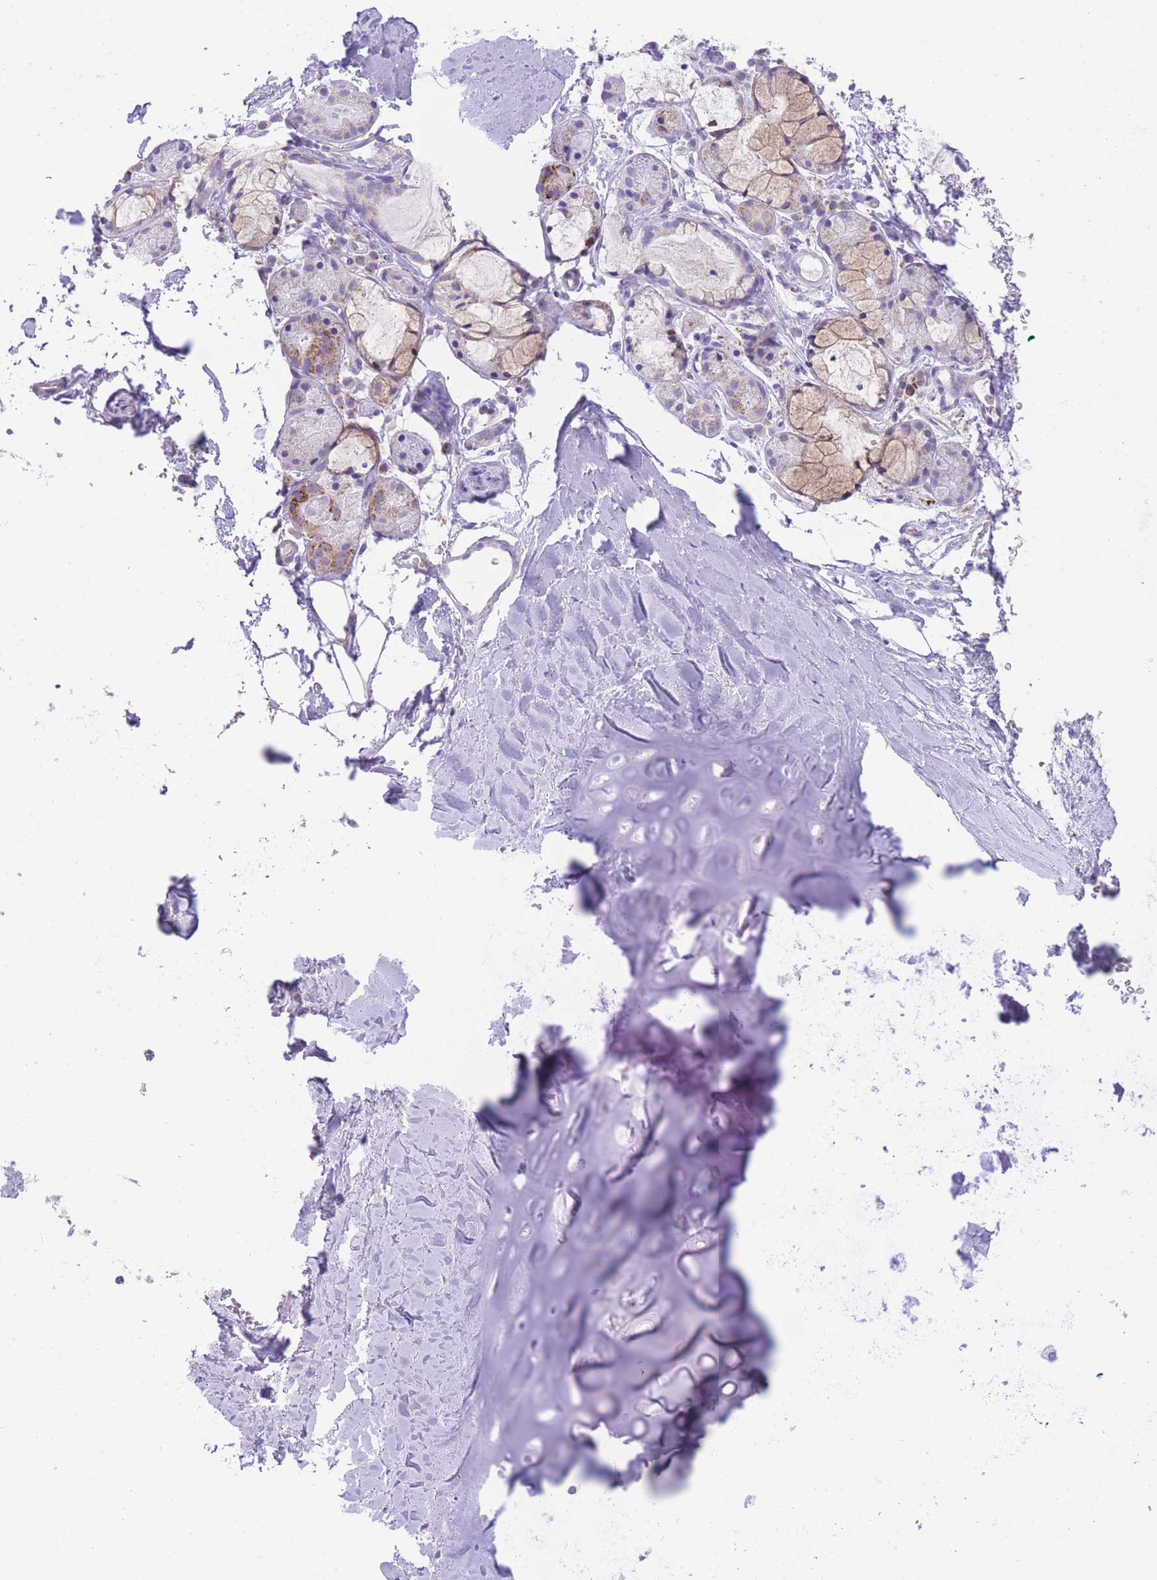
{"staining": {"intensity": "negative", "quantity": "none", "location": "none"}, "tissue": "adipose tissue", "cell_type": "Adipocytes", "image_type": "normal", "snomed": [{"axis": "morphology", "description": "Normal tissue, NOS"}, {"axis": "topography", "description": "Cartilage tissue"}, {"axis": "topography", "description": "Bronchus"}], "caption": "Immunohistochemical staining of normal human adipose tissue exhibits no significant expression in adipocytes.", "gene": "QTRT1", "patient": {"sex": "female", "age": 72}}